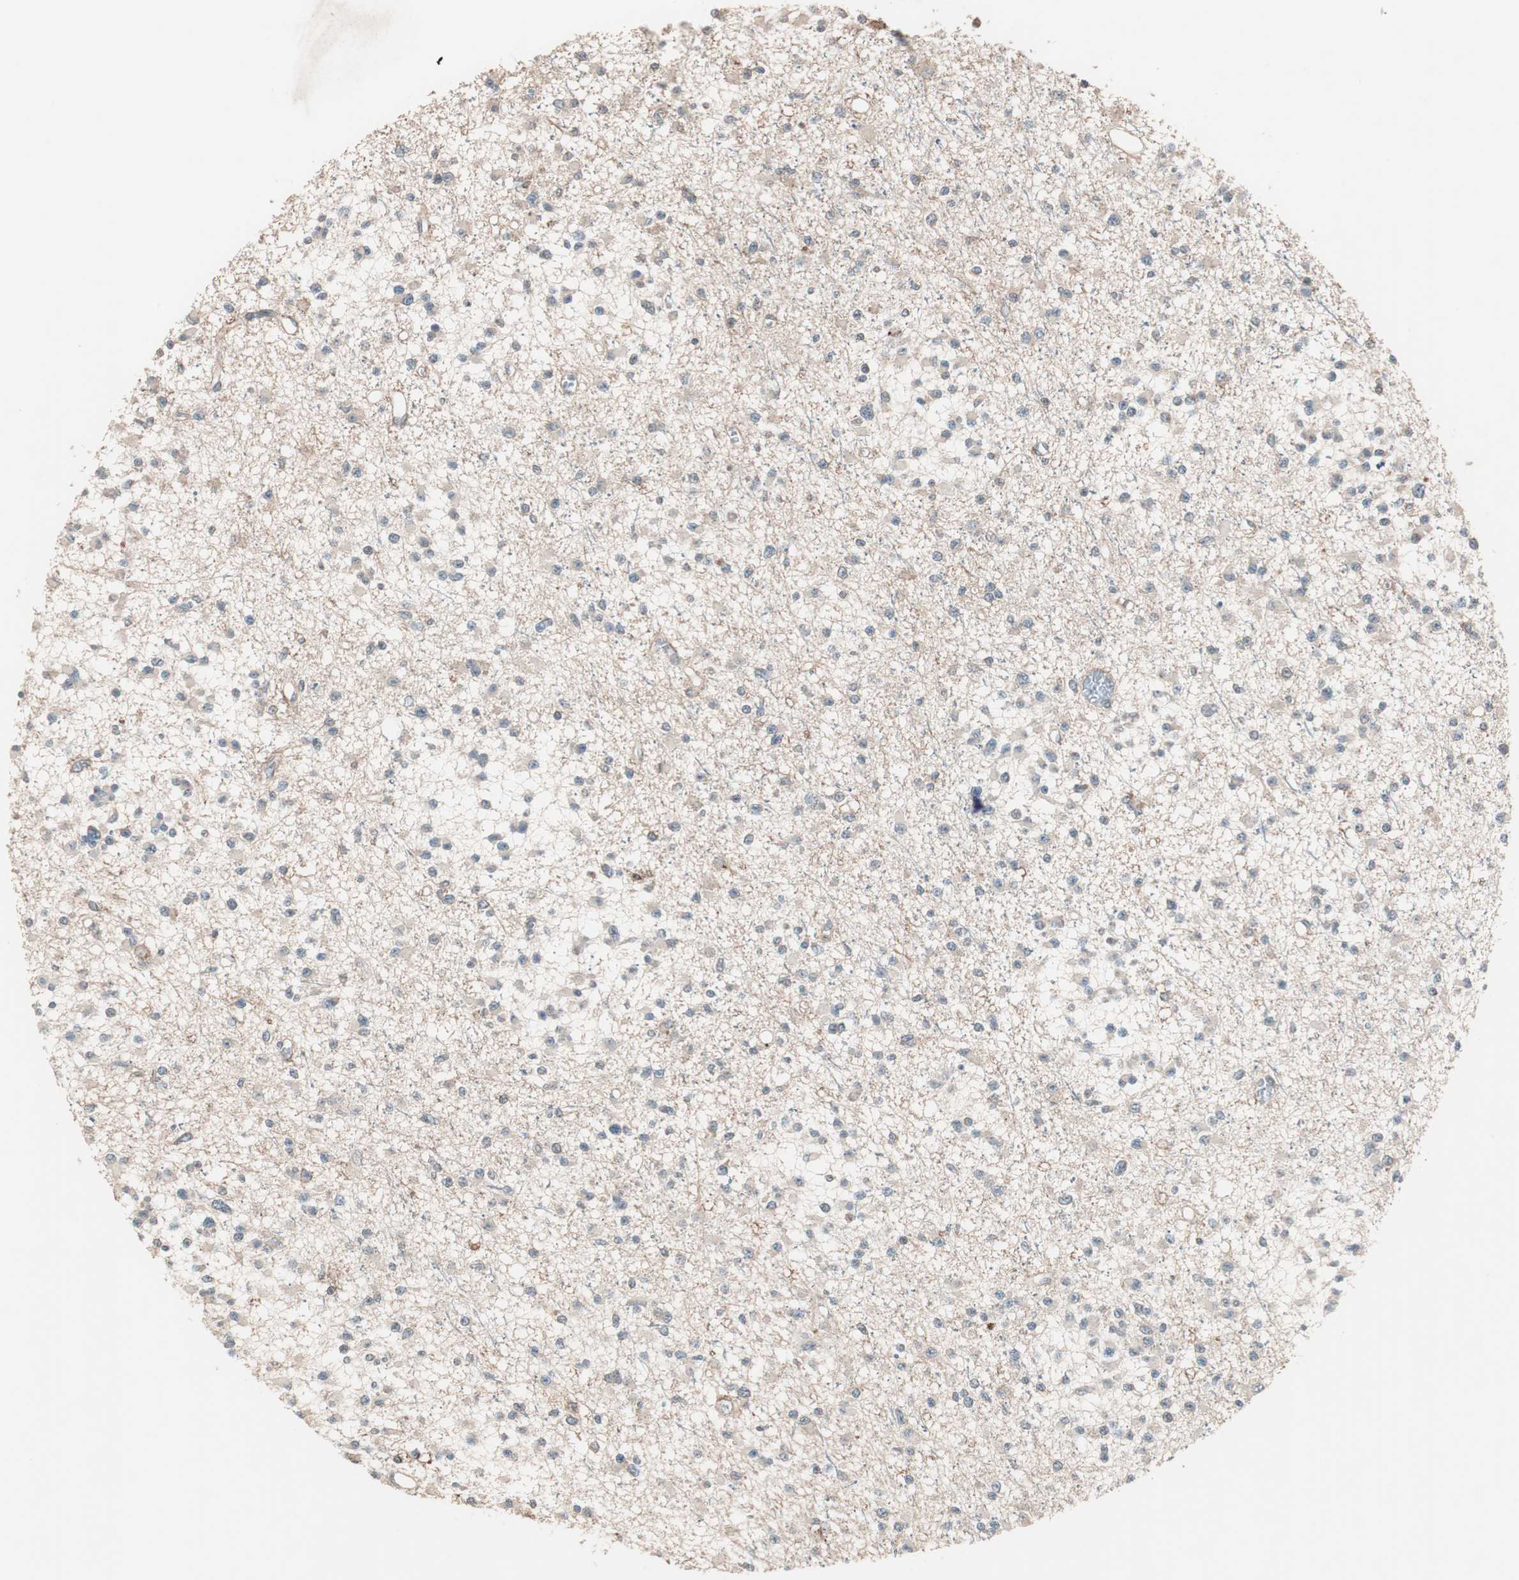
{"staining": {"intensity": "weak", "quantity": "25%-75%", "location": "cytoplasmic/membranous"}, "tissue": "glioma", "cell_type": "Tumor cells", "image_type": "cancer", "snomed": [{"axis": "morphology", "description": "Glioma, malignant, Low grade"}, {"axis": "topography", "description": "Brain"}], "caption": "A brown stain shows weak cytoplasmic/membranous positivity of a protein in malignant low-grade glioma tumor cells.", "gene": "NFRKB", "patient": {"sex": "female", "age": 22}}